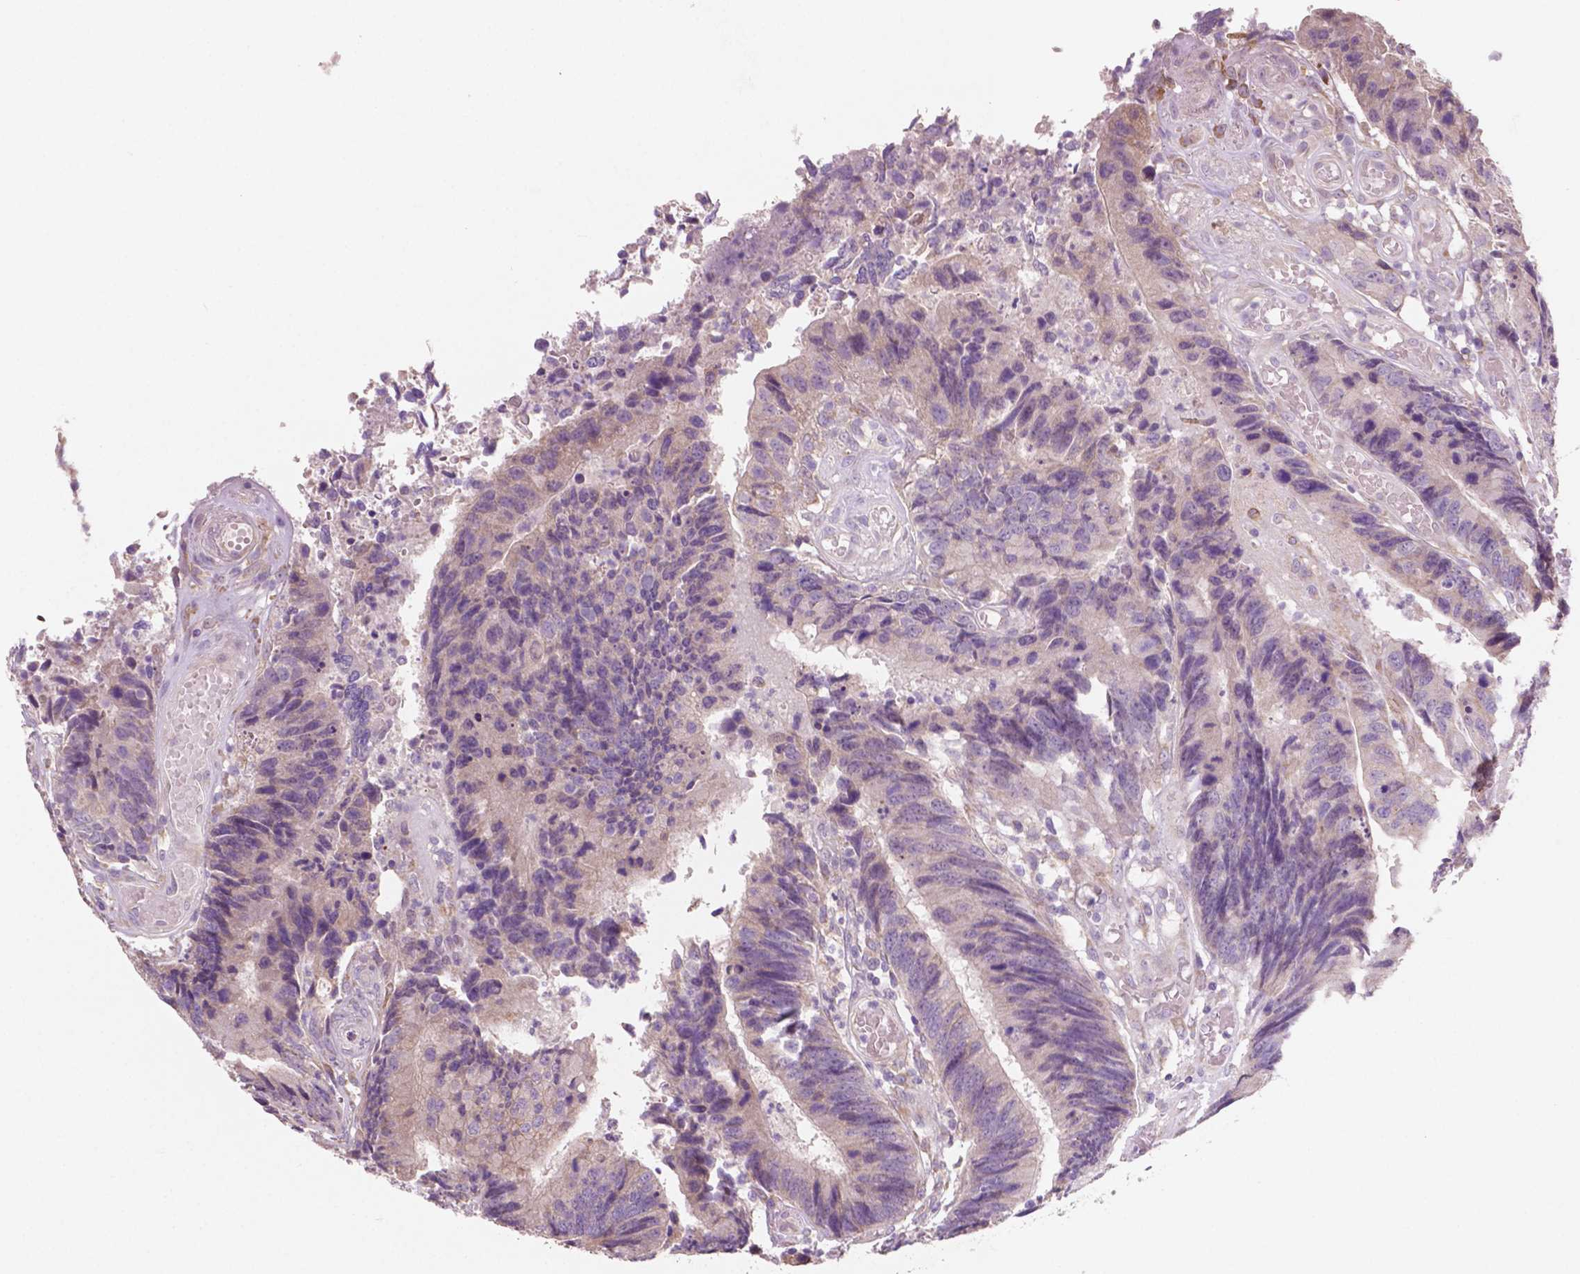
{"staining": {"intensity": "negative", "quantity": "none", "location": "none"}, "tissue": "colorectal cancer", "cell_type": "Tumor cells", "image_type": "cancer", "snomed": [{"axis": "morphology", "description": "Adenocarcinoma, NOS"}, {"axis": "topography", "description": "Colon"}], "caption": "Immunohistochemical staining of human colorectal cancer (adenocarcinoma) demonstrates no significant expression in tumor cells. (IHC, brightfield microscopy, high magnification).", "gene": "LRP1B", "patient": {"sex": "female", "age": 67}}